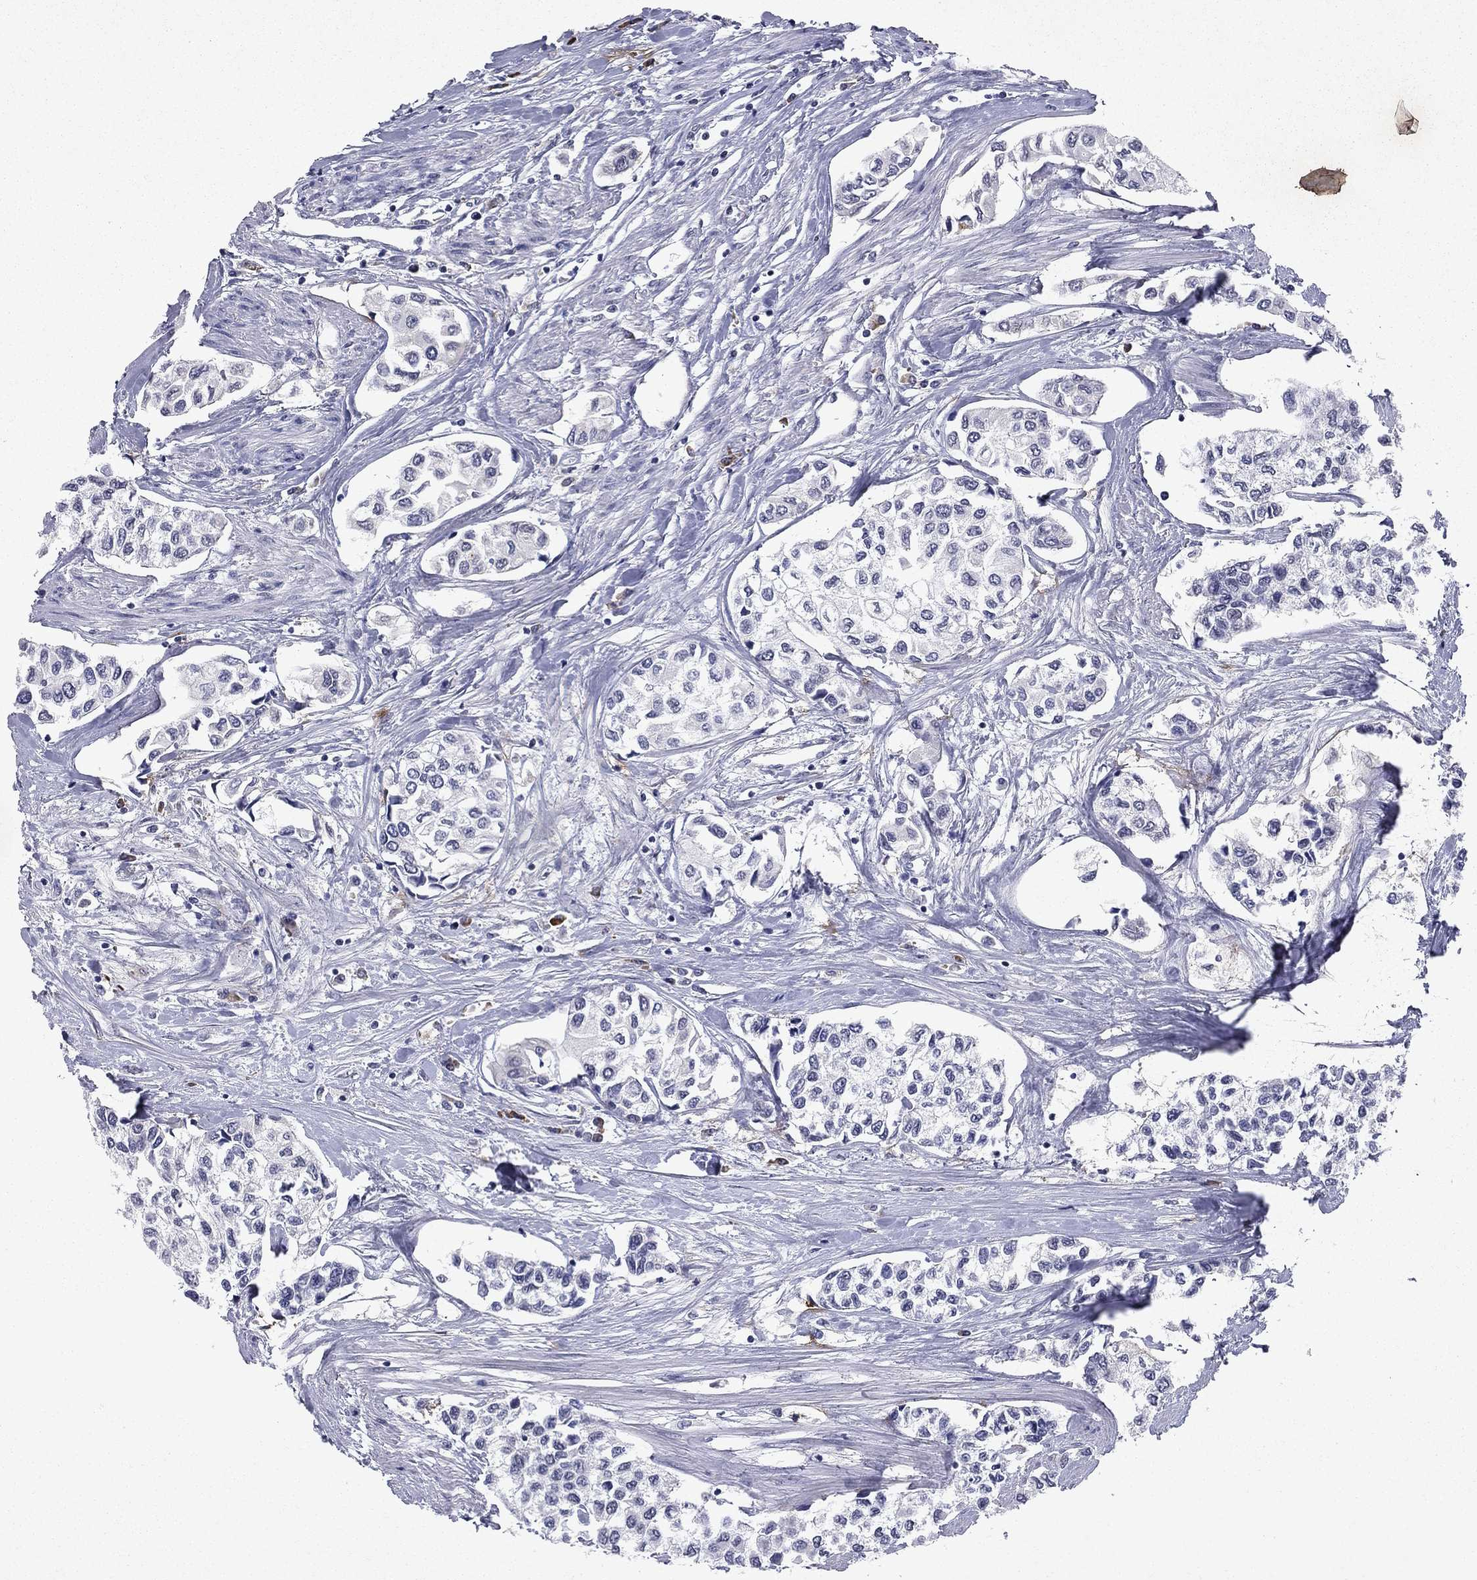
{"staining": {"intensity": "negative", "quantity": "none", "location": "none"}, "tissue": "urothelial cancer", "cell_type": "Tumor cells", "image_type": "cancer", "snomed": [{"axis": "morphology", "description": "Urothelial carcinoma, High grade"}, {"axis": "topography", "description": "Urinary bladder"}], "caption": "IHC of urothelial carcinoma (high-grade) exhibits no positivity in tumor cells.", "gene": "ECM1", "patient": {"sex": "male", "age": 73}}